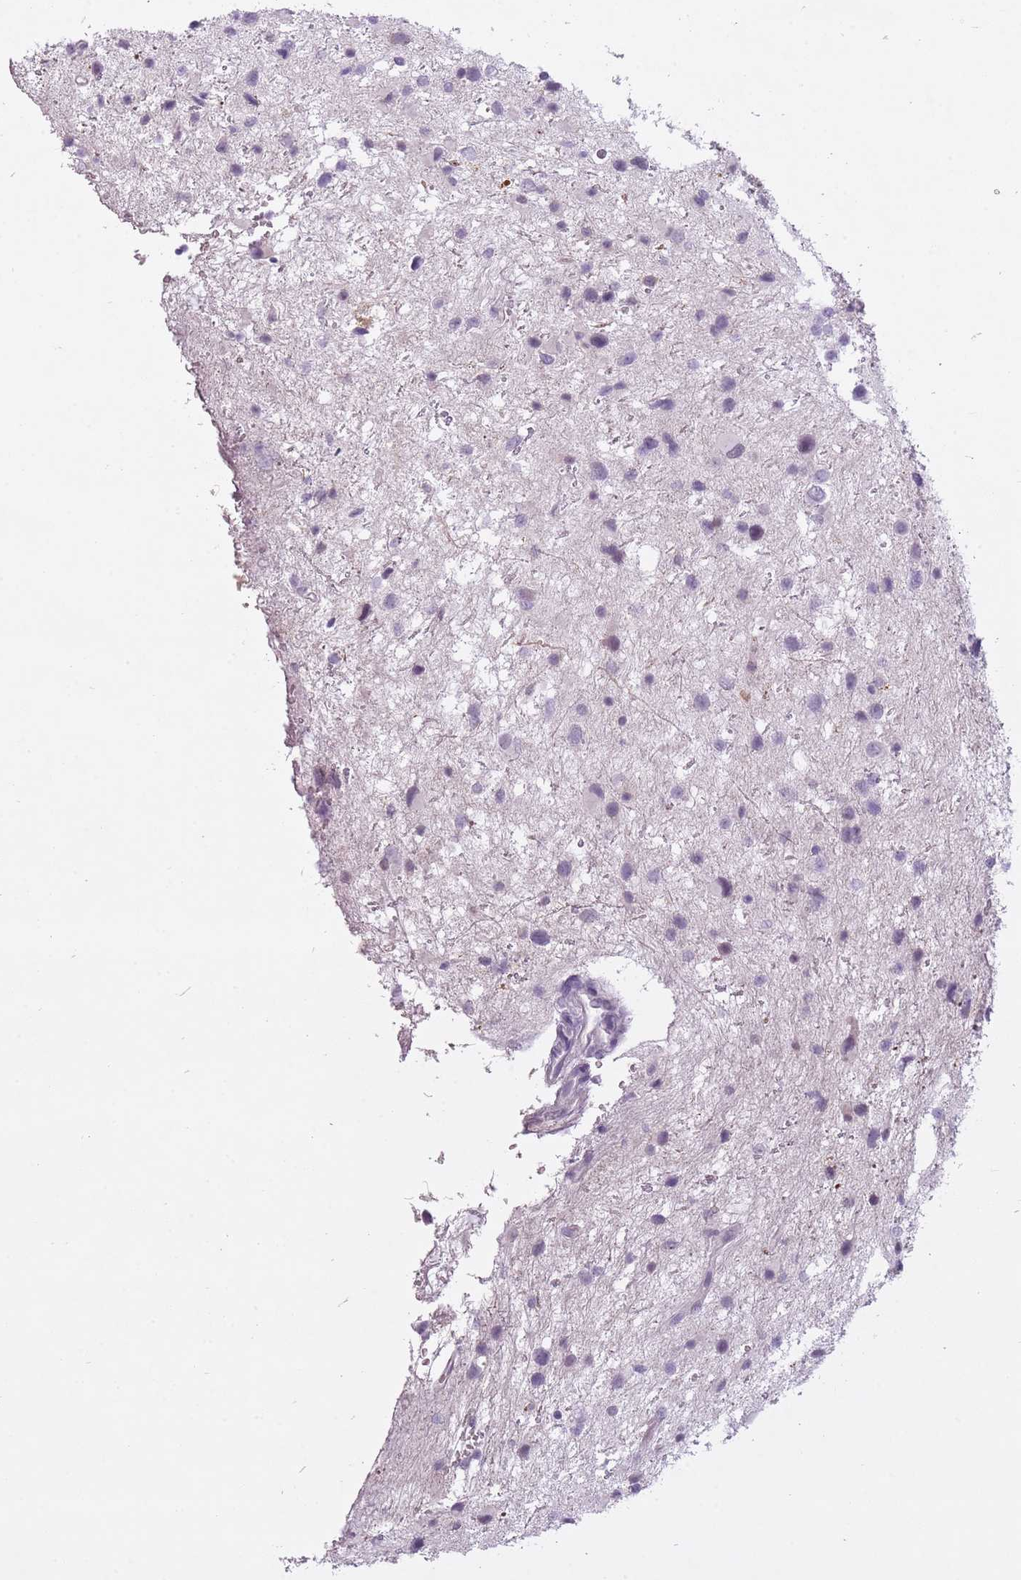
{"staining": {"intensity": "negative", "quantity": "none", "location": "none"}, "tissue": "glioma", "cell_type": "Tumor cells", "image_type": "cancer", "snomed": [{"axis": "morphology", "description": "Glioma, malignant, Low grade"}, {"axis": "topography", "description": "Brain"}], "caption": "This histopathology image is of low-grade glioma (malignant) stained with immunohistochemistry (IHC) to label a protein in brown with the nuclei are counter-stained blue. There is no staining in tumor cells. Nuclei are stained in blue.", "gene": "RFX4", "patient": {"sex": "female", "age": 32}}